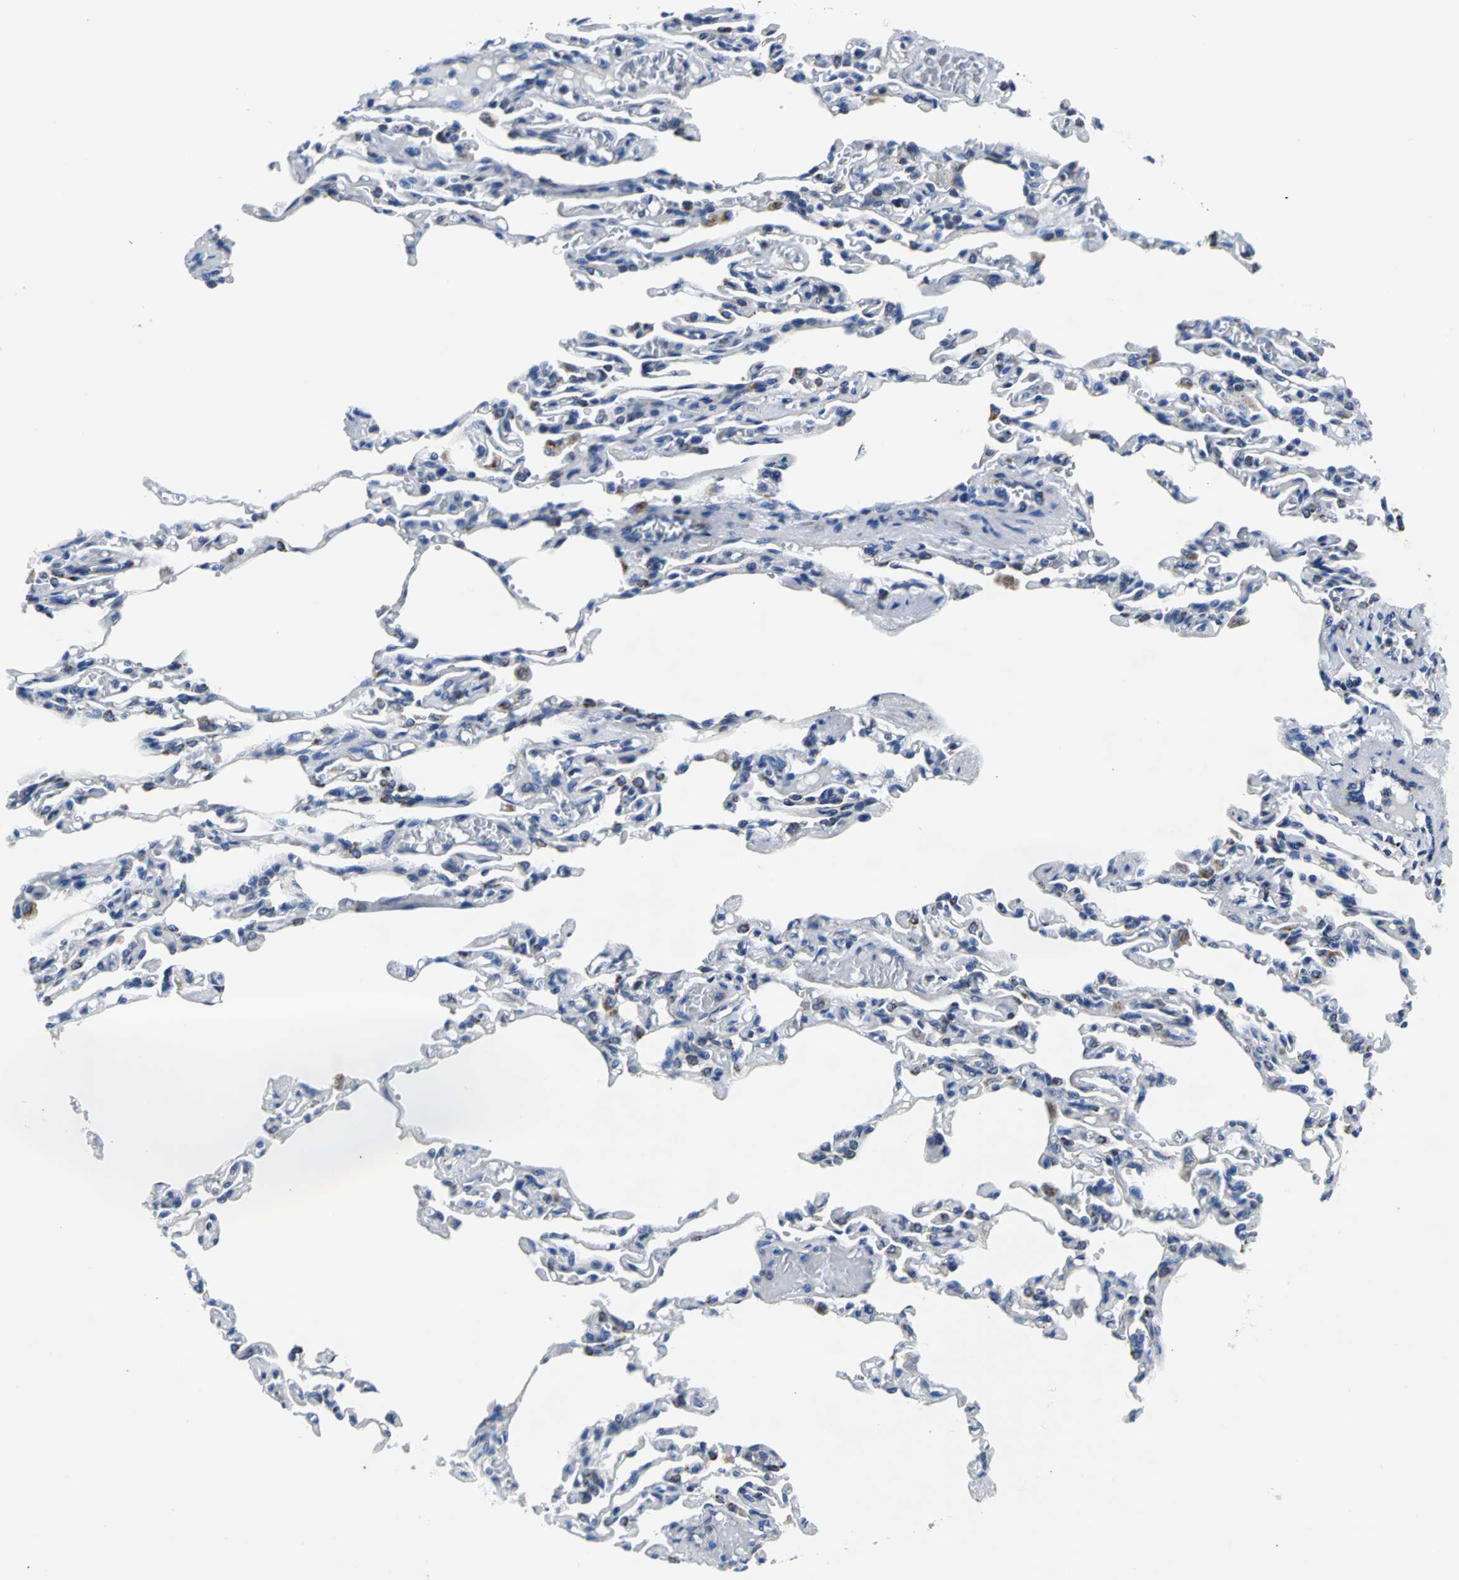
{"staining": {"intensity": "weak", "quantity": "25%-75%", "location": "cytoplasmic/membranous"}, "tissue": "lung", "cell_type": "Alveolar cells", "image_type": "normal", "snomed": [{"axis": "morphology", "description": "Normal tissue, NOS"}, {"axis": "topography", "description": "Lung"}], "caption": "Immunohistochemistry (IHC) of benign human lung reveals low levels of weak cytoplasmic/membranous staining in approximately 25%-75% of alveolar cells. (DAB (3,3'-diaminobenzidine) IHC with brightfield microscopy, high magnification).", "gene": "IFI6", "patient": {"sex": "male", "age": 21}}